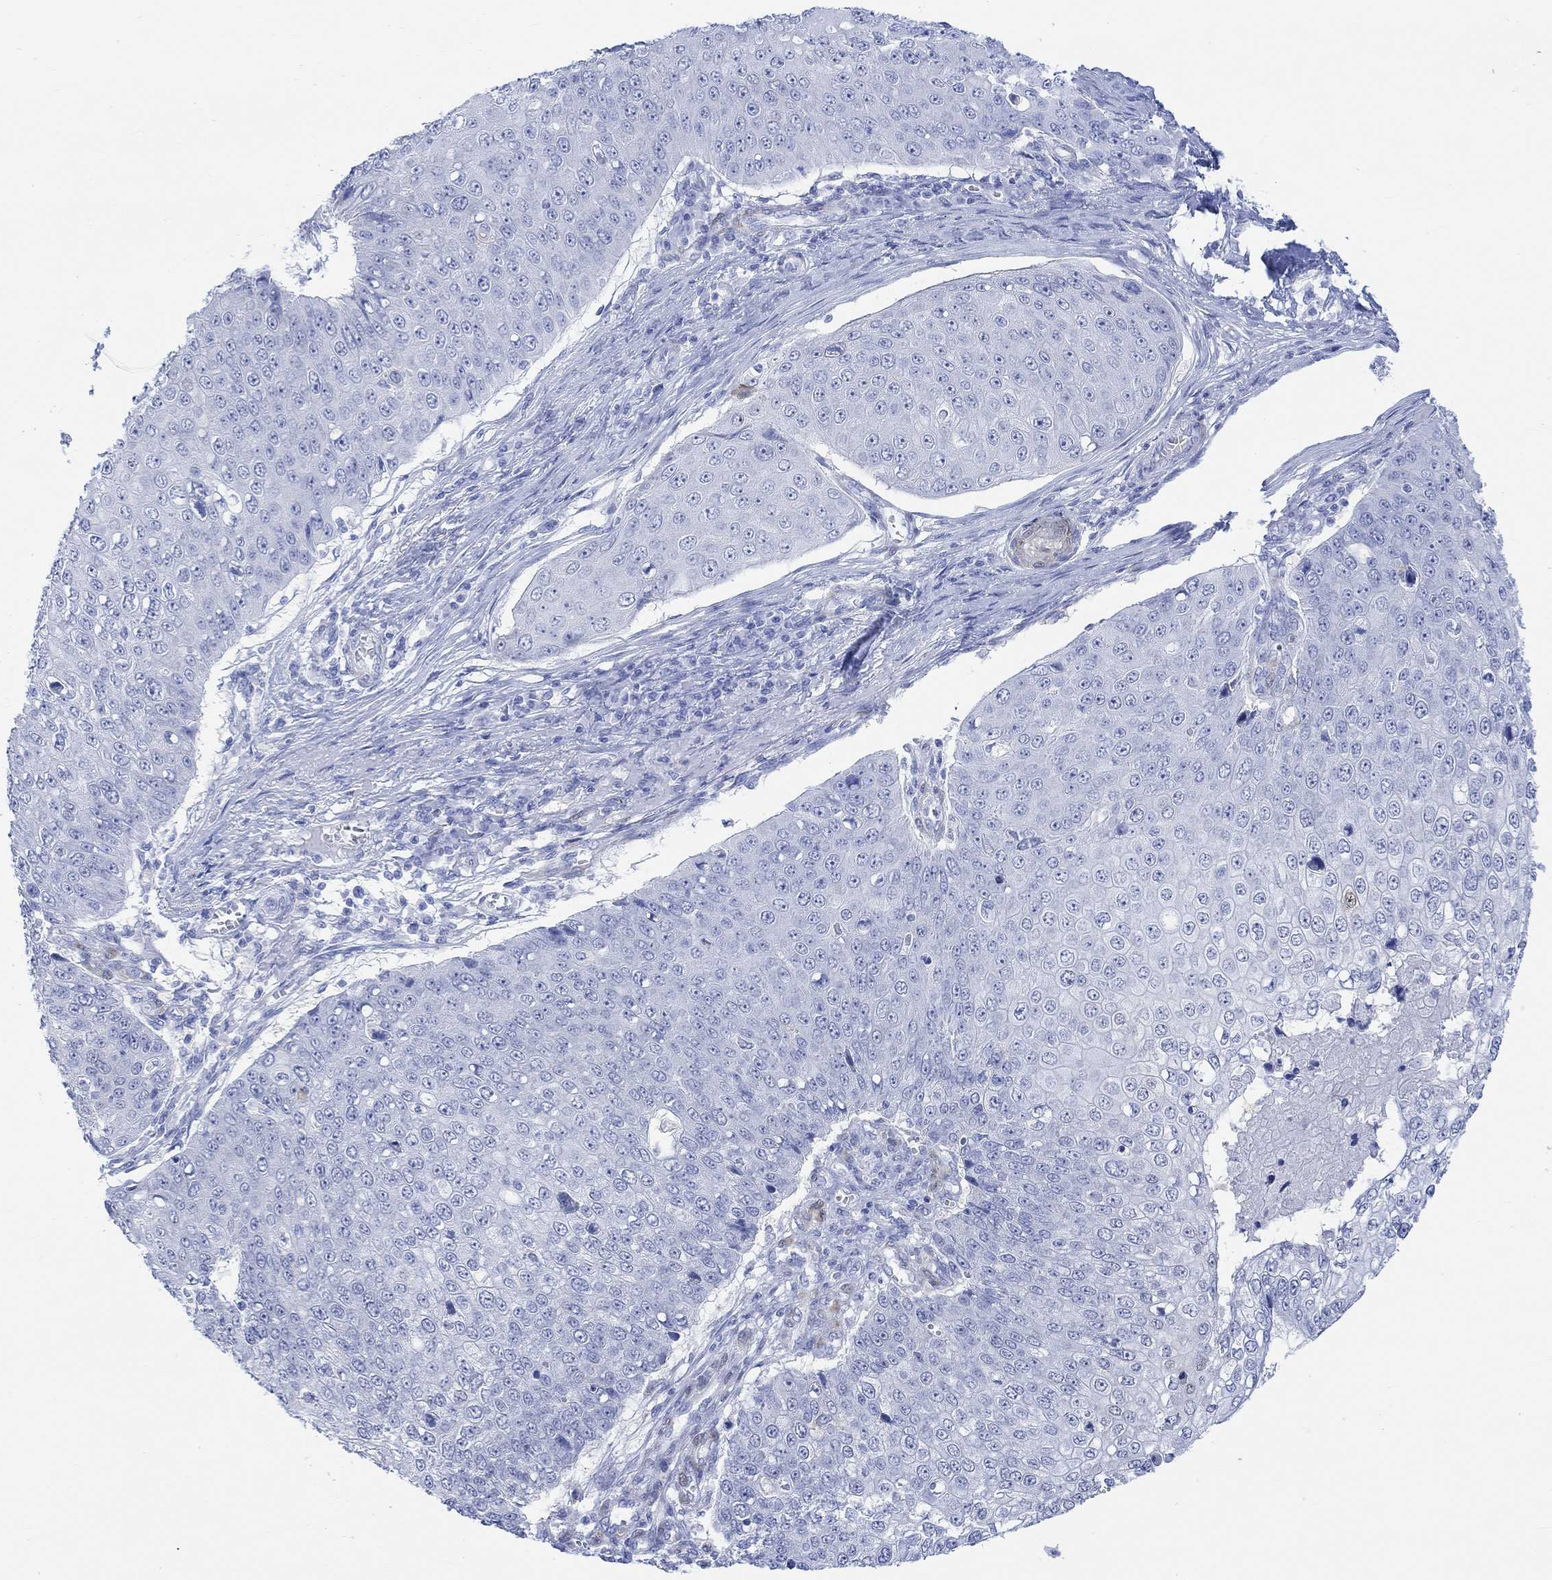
{"staining": {"intensity": "negative", "quantity": "none", "location": "none"}, "tissue": "skin cancer", "cell_type": "Tumor cells", "image_type": "cancer", "snomed": [{"axis": "morphology", "description": "Squamous cell carcinoma, NOS"}, {"axis": "topography", "description": "Skin"}], "caption": "Squamous cell carcinoma (skin) stained for a protein using immunohistochemistry (IHC) reveals no staining tumor cells.", "gene": "TPPP3", "patient": {"sex": "male", "age": 71}}